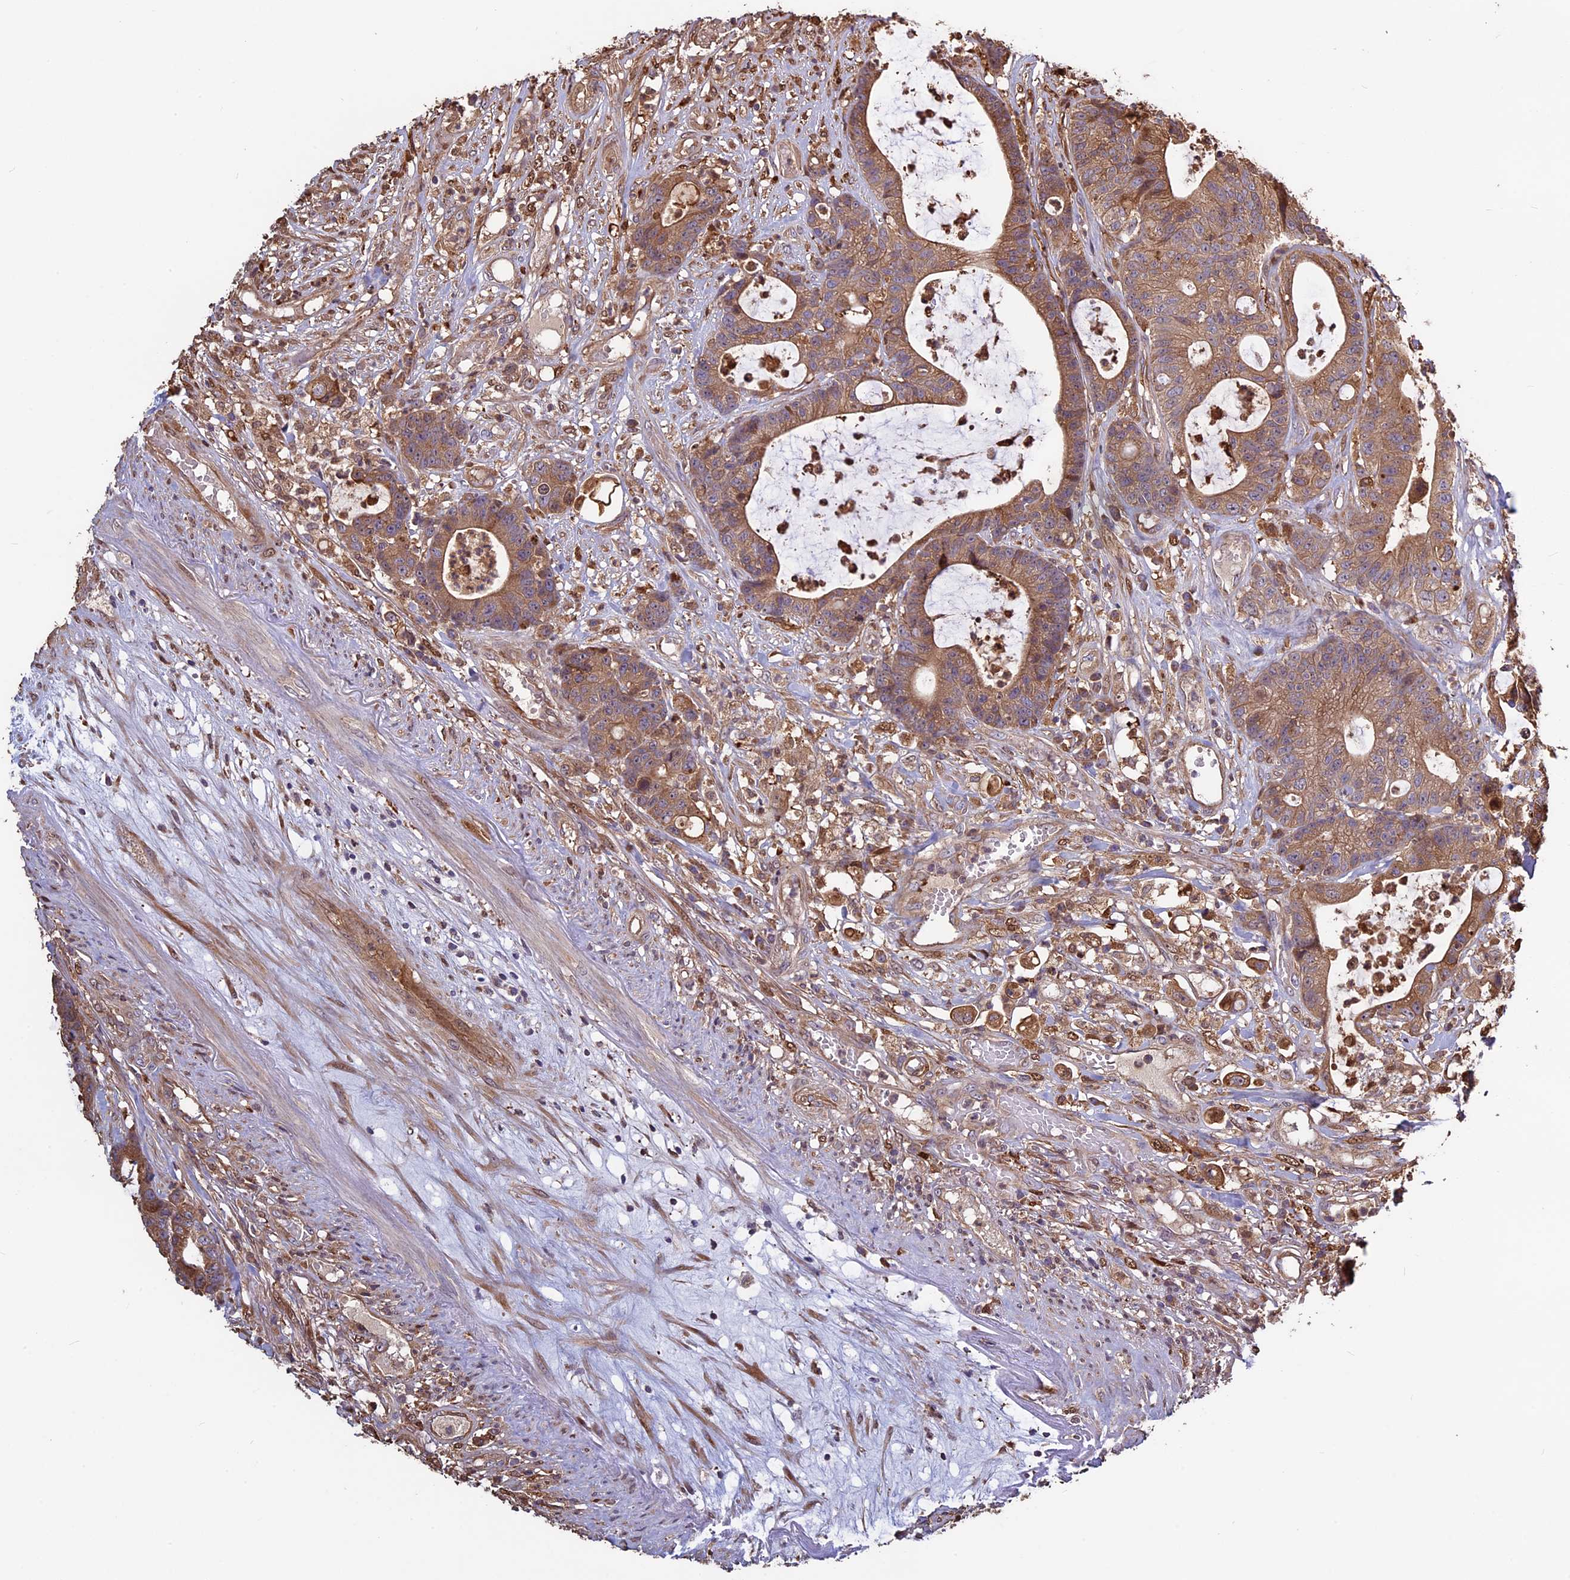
{"staining": {"intensity": "moderate", "quantity": ">75%", "location": "cytoplasmic/membranous"}, "tissue": "colorectal cancer", "cell_type": "Tumor cells", "image_type": "cancer", "snomed": [{"axis": "morphology", "description": "Adenocarcinoma, NOS"}, {"axis": "topography", "description": "Colon"}], "caption": "Protein analysis of colorectal cancer tissue demonstrates moderate cytoplasmic/membranous positivity in approximately >75% of tumor cells.", "gene": "VWA3A", "patient": {"sex": "female", "age": 84}}